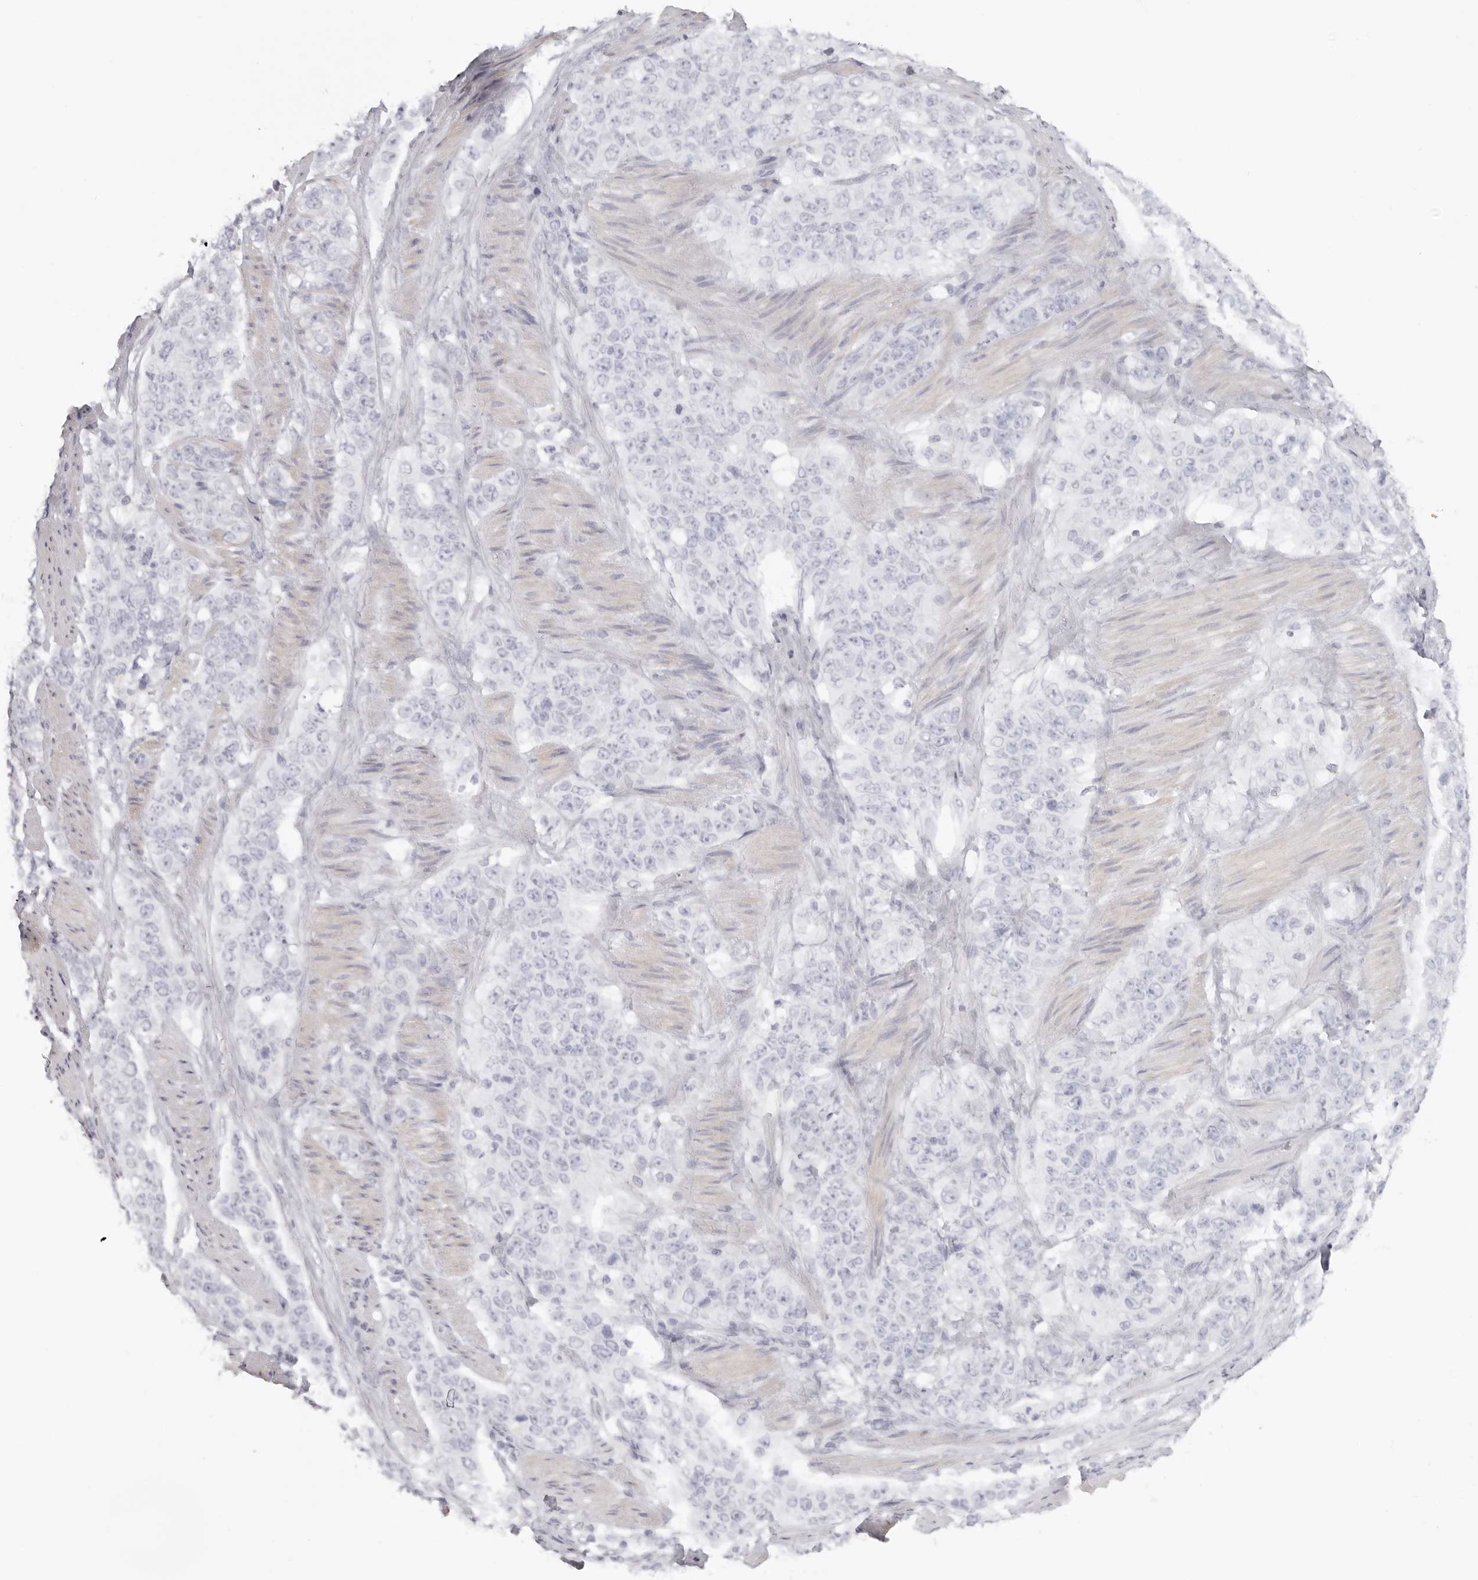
{"staining": {"intensity": "negative", "quantity": "none", "location": "none"}, "tissue": "stomach cancer", "cell_type": "Tumor cells", "image_type": "cancer", "snomed": [{"axis": "morphology", "description": "Adenocarcinoma, NOS"}, {"axis": "topography", "description": "Stomach"}], "caption": "Immunohistochemistry (IHC) micrograph of neoplastic tissue: human adenocarcinoma (stomach) stained with DAB (3,3'-diaminobenzidine) displays no significant protein positivity in tumor cells.", "gene": "RXFP1", "patient": {"sex": "male", "age": 48}}